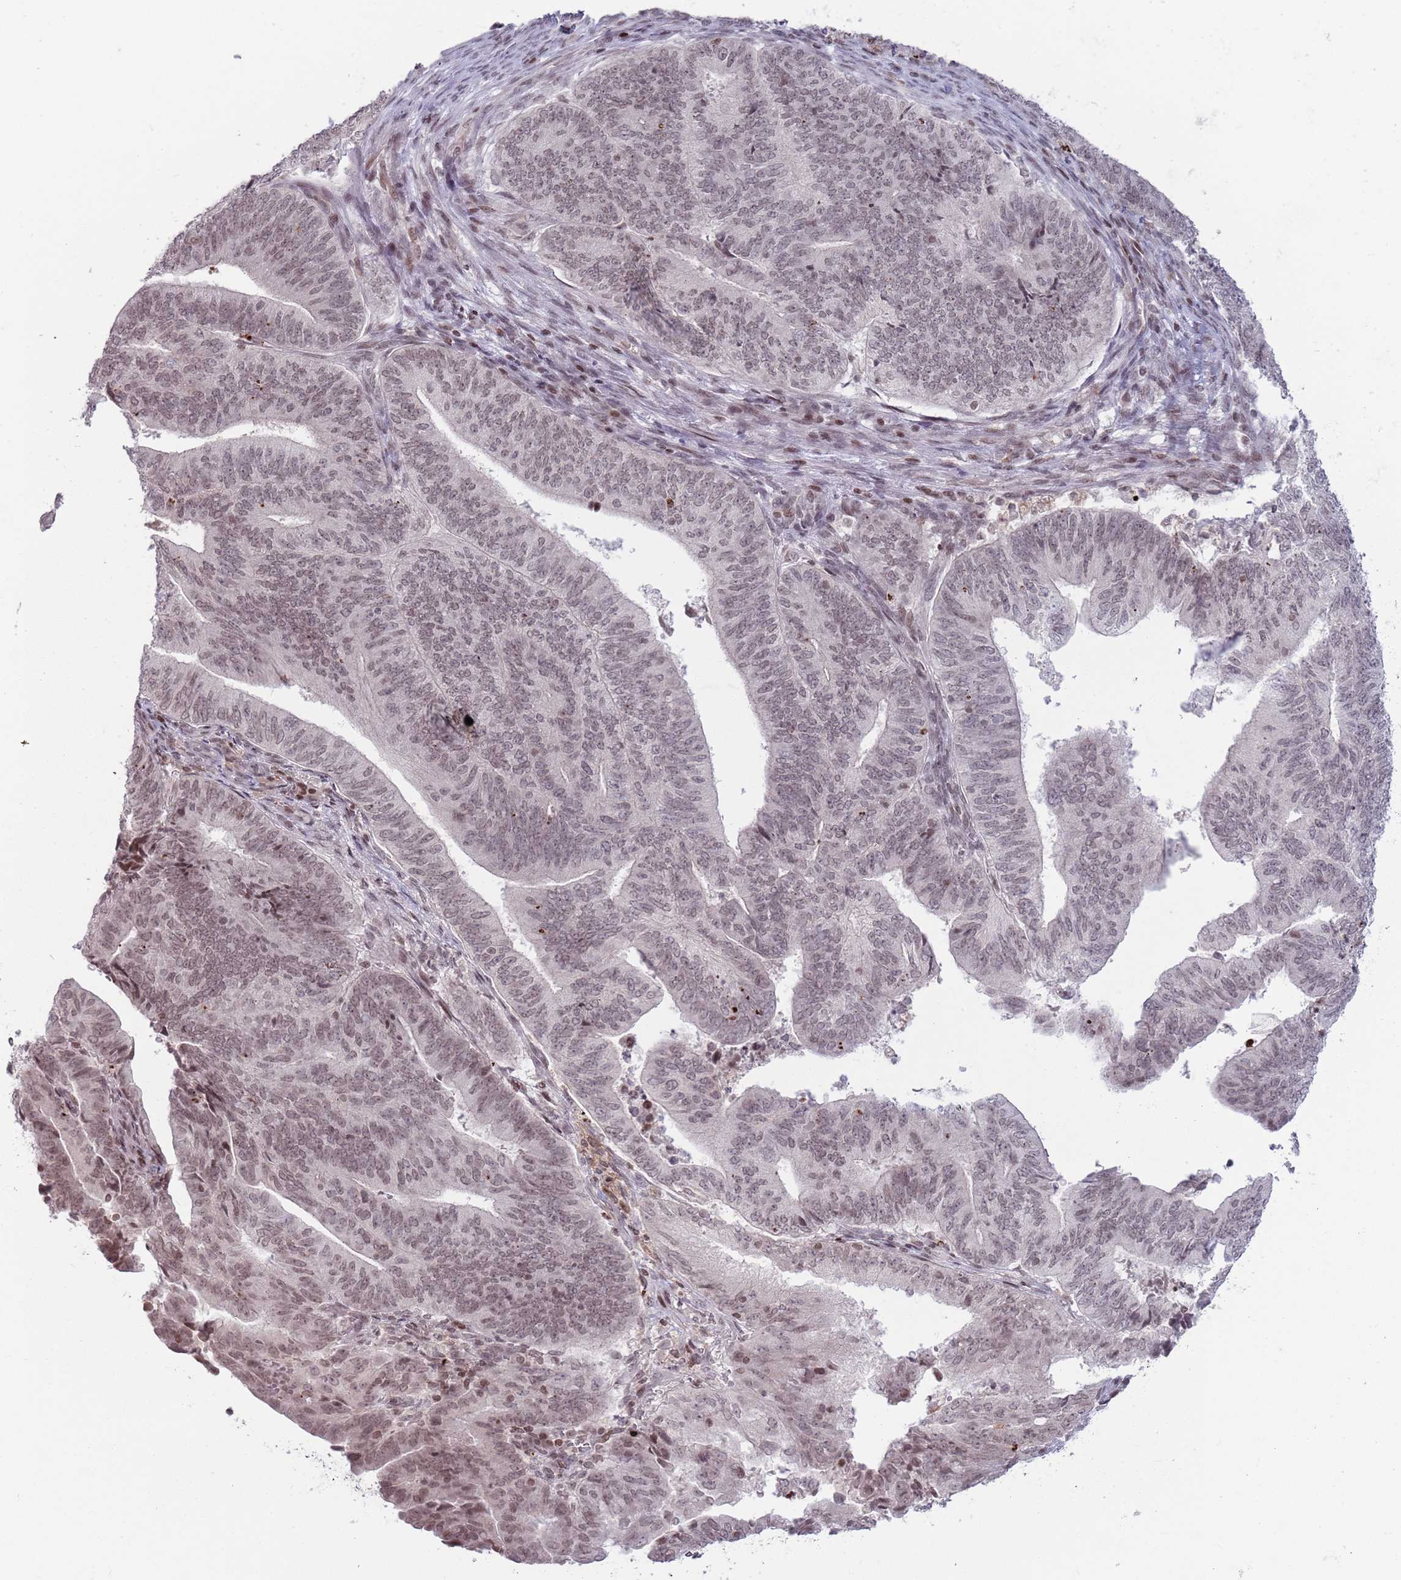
{"staining": {"intensity": "moderate", "quantity": "25%-75%", "location": "nuclear"}, "tissue": "endometrial cancer", "cell_type": "Tumor cells", "image_type": "cancer", "snomed": [{"axis": "morphology", "description": "Adenocarcinoma, NOS"}, {"axis": "topography", "description": "Endometrium"}], "caption": "Brown immunohistochemical staining in endometrial cancer displays moderate nuclear expression in about 25%-75% of tumor cells.", "gene": "SH3RF3", "patient": {"sex": "female", "age": 70}}